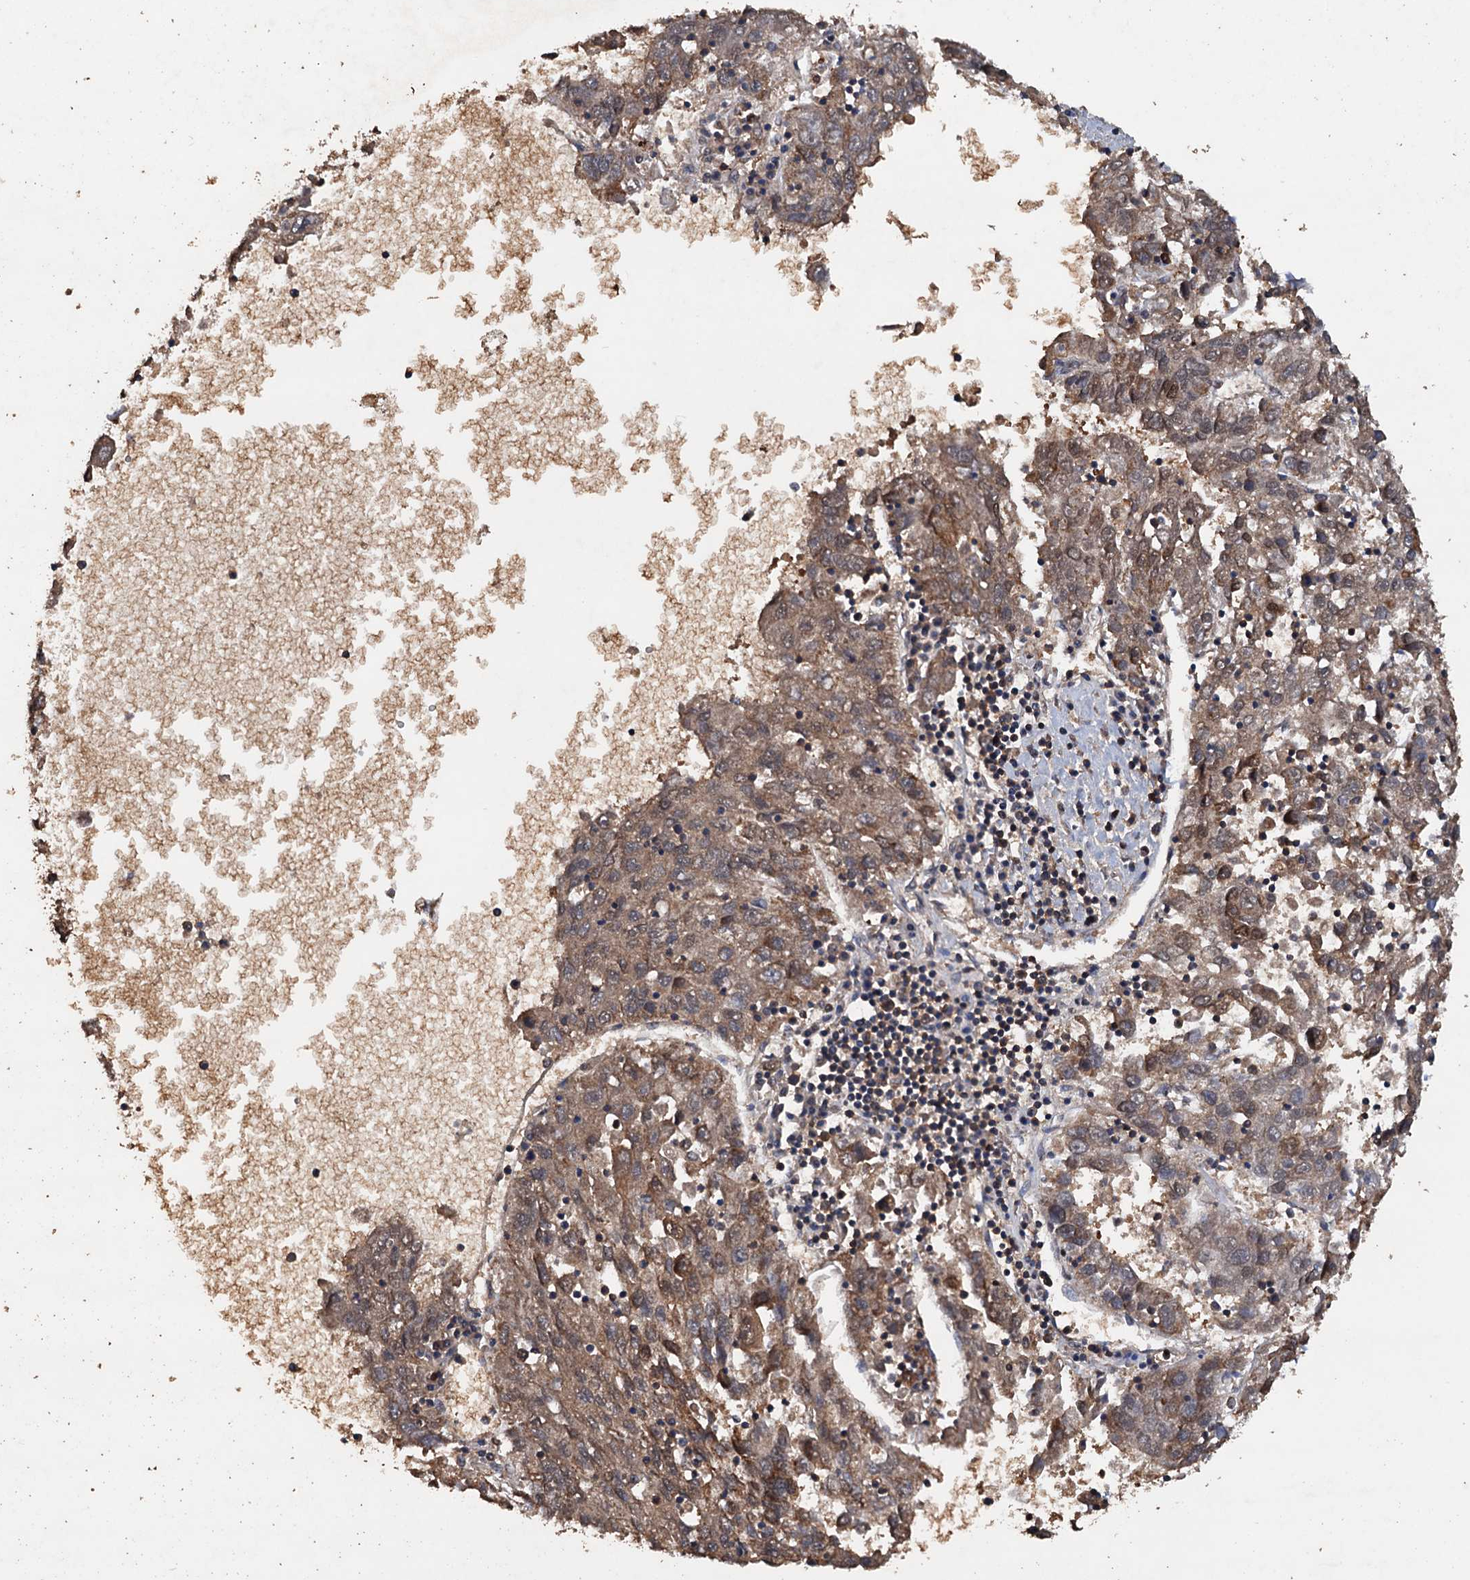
{"staining": {"intensity": "moderate", "quantity": ">75%", "location": "cytoplasmic/membranous,nuclear"}, "tissue": "liver cancer", "cell_type": "Tumor cells", "image_type": "cancer", "snomed": [{"axis": "morphology", "description": "Carcinoma, Hepatocellular, NOS"}, {"axis": "topography", "description": "Liver"}], "caption": "High-power microscopy captured an immunohistochemistry (IHC) micrograph of hepatocellular carcinoma (liver), revealing moderate cytoplasmic/membranous and nuclear positivity in about >75% of tumor cells. The staining was performed using DAB, with brown indicating positive protein expression. Nuclei are stained blue with hematoxylin.", "gene": "PSMD9", "patient": {"sex": "male", "age": 49}}